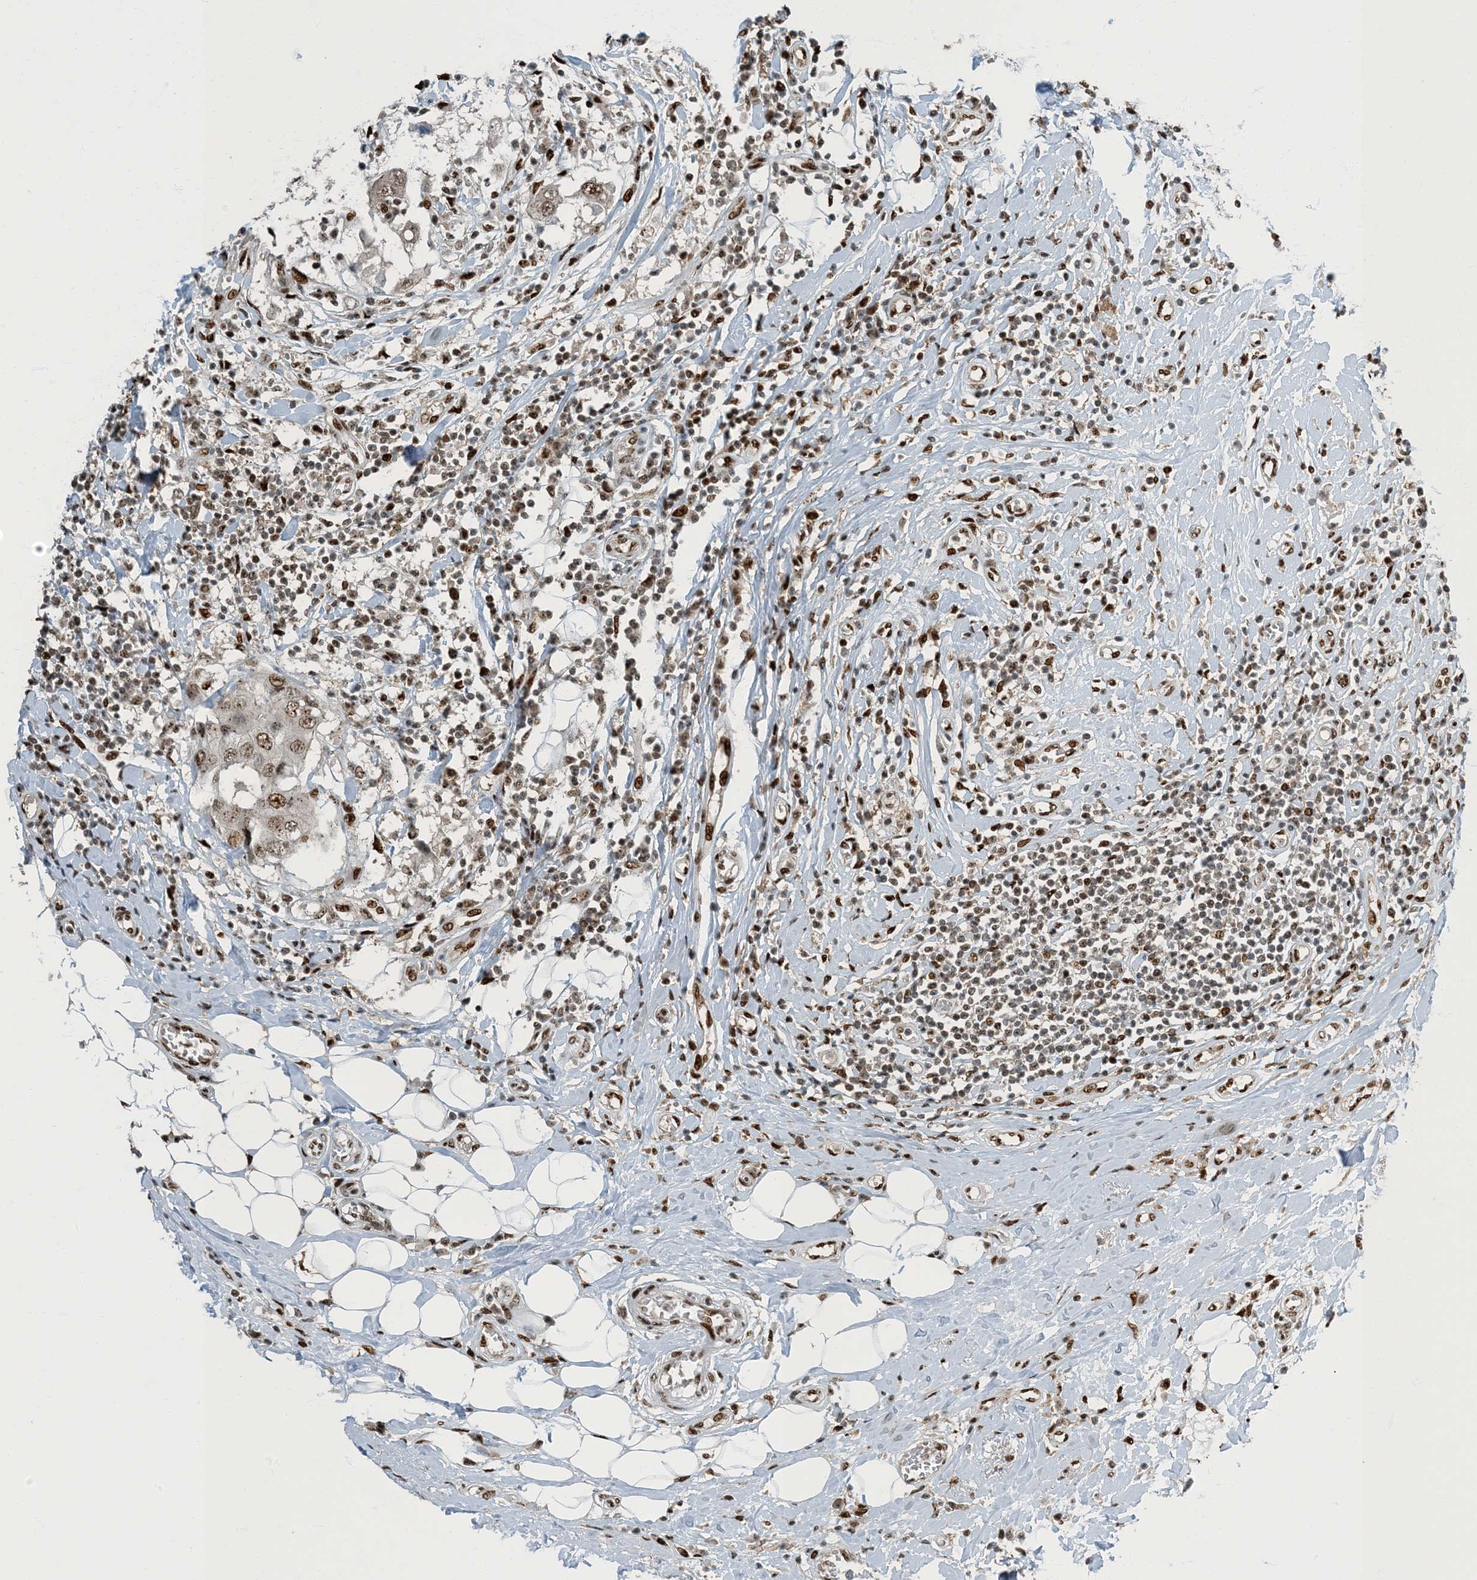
{"staining": {"intensity": "moderate", "quantity": "25%-75%", "location": "nuclear"}, "tissue": "breast cancer", "cell_type": "Tumor cells", "image_type": "cancer", "snomed": [{"axis": "morphology", "description": "Duct carcinoma"}, {"axis": "topography", "description": "Breast"}], "caption": "DAB immunohistochemical staining of human breast cancer demonstrates moderate nuclear protein staining in approximately 25%-75% of tumor cells.", "gene": "MBD1", "patient": {"sex": "female", "age": 27}}